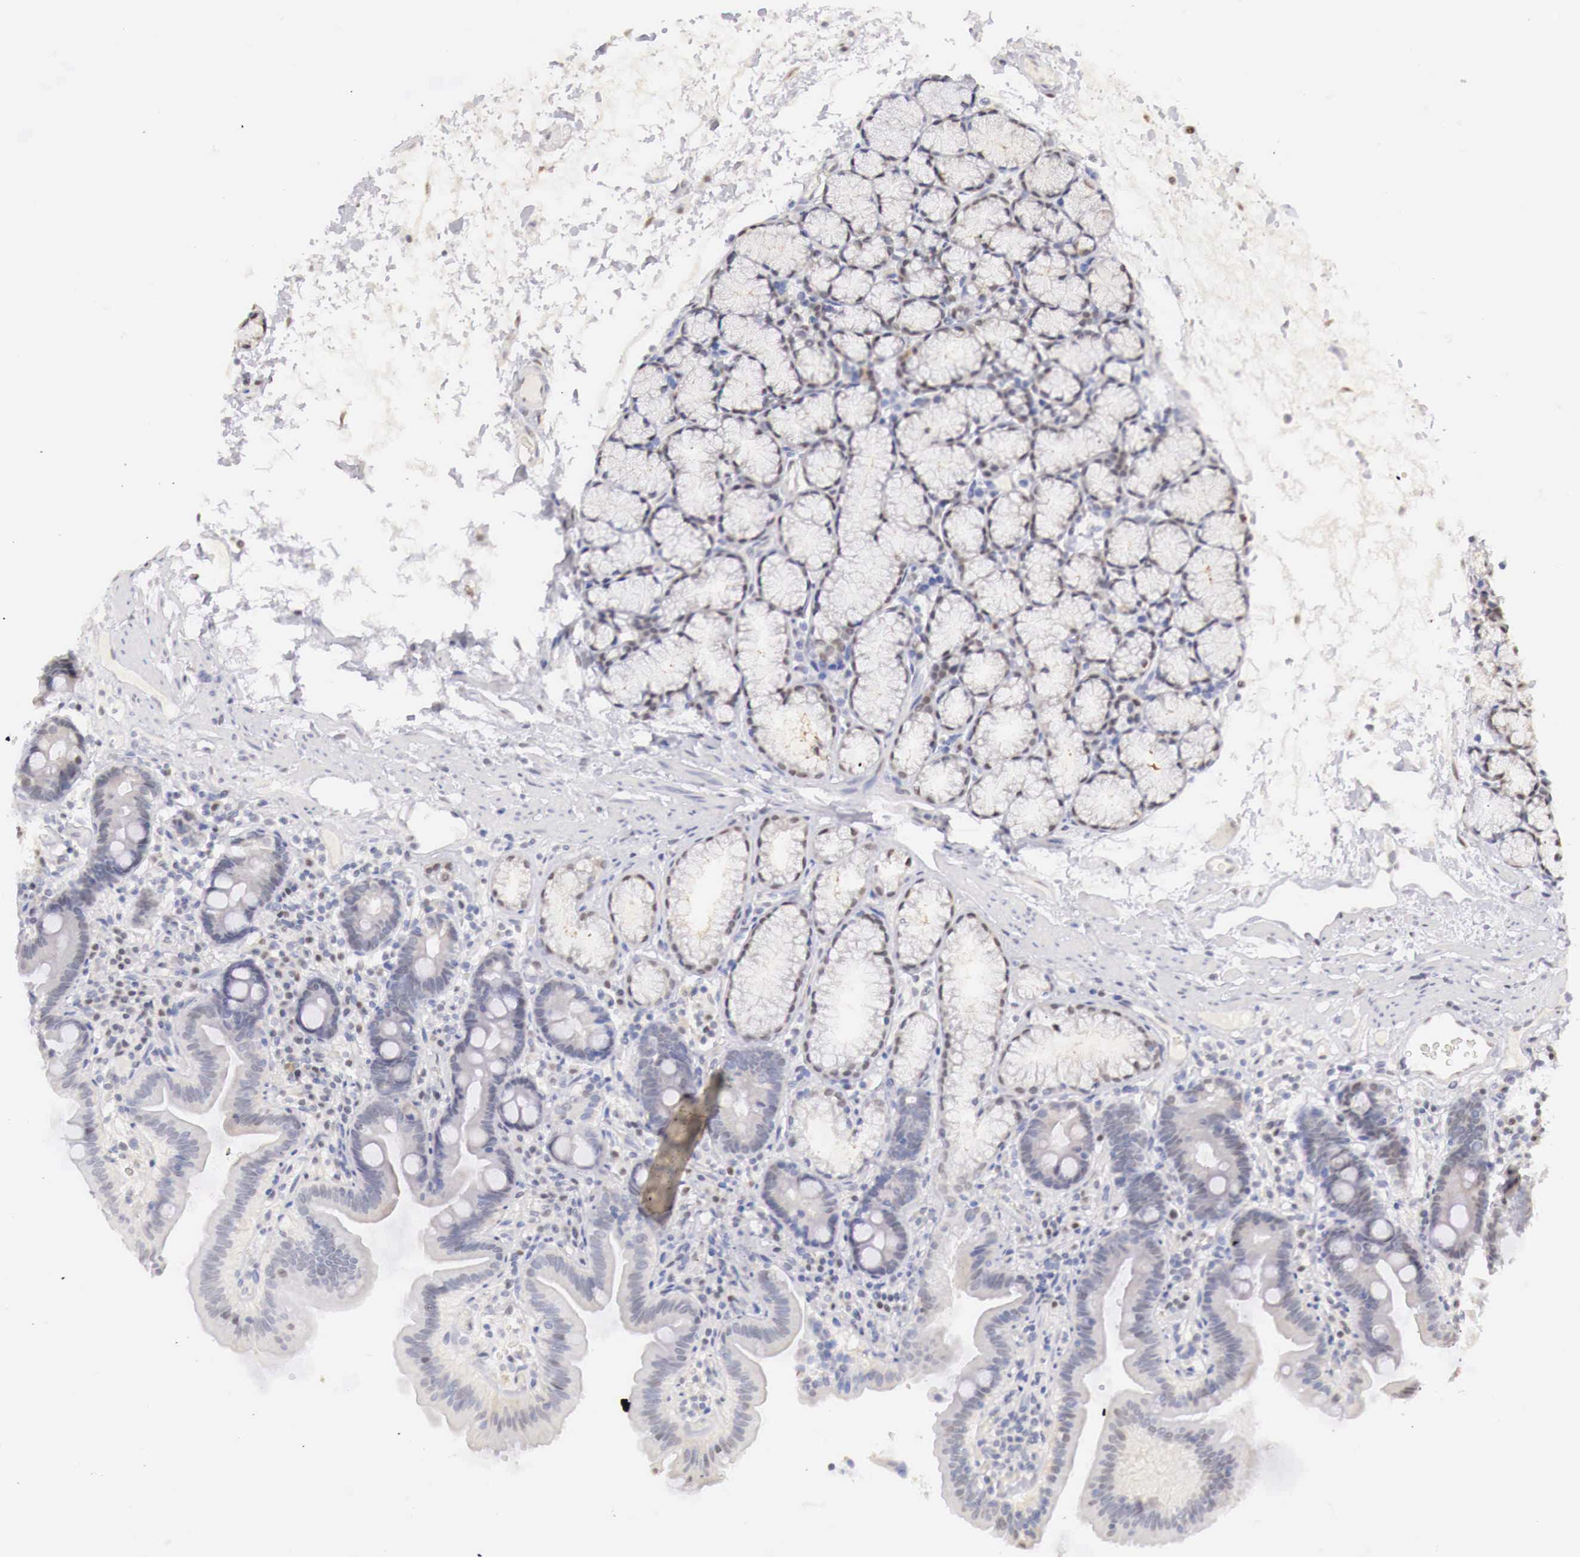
{"staining": {"intensity": "negative", "quantity": "none", "location": "none"}, "tissue": "duodenum", "cell_type": "Glandular cells", "image_type": "normal", "snomed": [{"axis": "morphology", "description": "Normal tissue, NOS"}, {"axis": "topography", "description": "Duodenum"}], "caption": "Glandular cells are negative for brown protein staining in unremarkable duodenum.", "gene": "UBA1", "patient": {"sex": "female", "age": 48}}